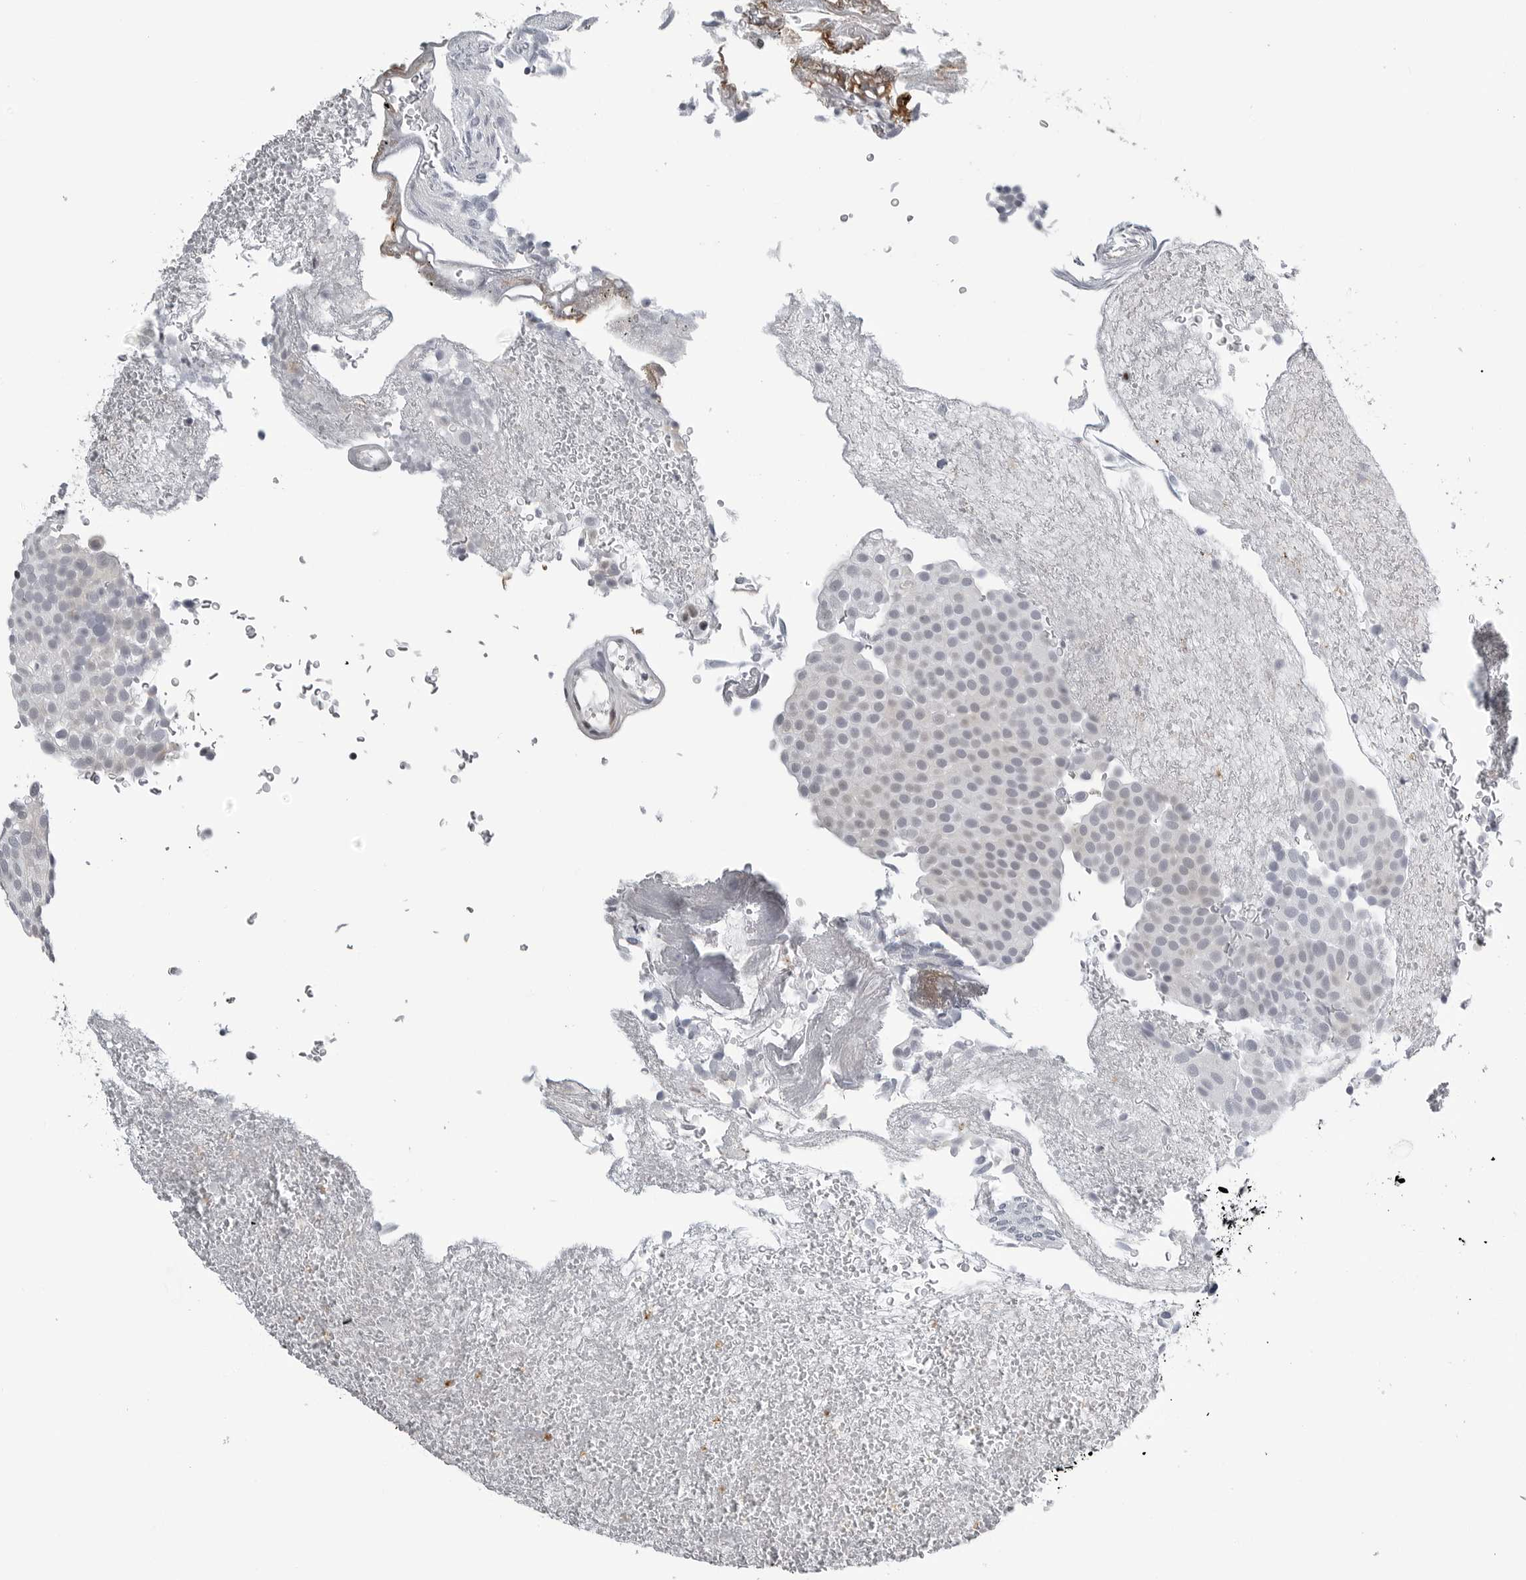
{"staining": {"intensity": "negative", "quantity": "none", "location": "none"}, "tissue": "urothelial cancer", "cell_type": "Tumor cells", "image_type": "cancer", "snomed": [{"axis": "morphology", "description": "Urothelial carcinoma, Low grade"}, {"axis": "topography", "description": "Urinary bladder"}], "caption": "DAB immunohistochemical staining of human low-grade urothelial carcinoma demonstrates no significant expression in tumor cells. (DAB (3,3'-diaminobenzidine) IHC with hematoxylin counter stain).", "gene": "CXCR5", "patient": {"sex": "male", "age": 78}}